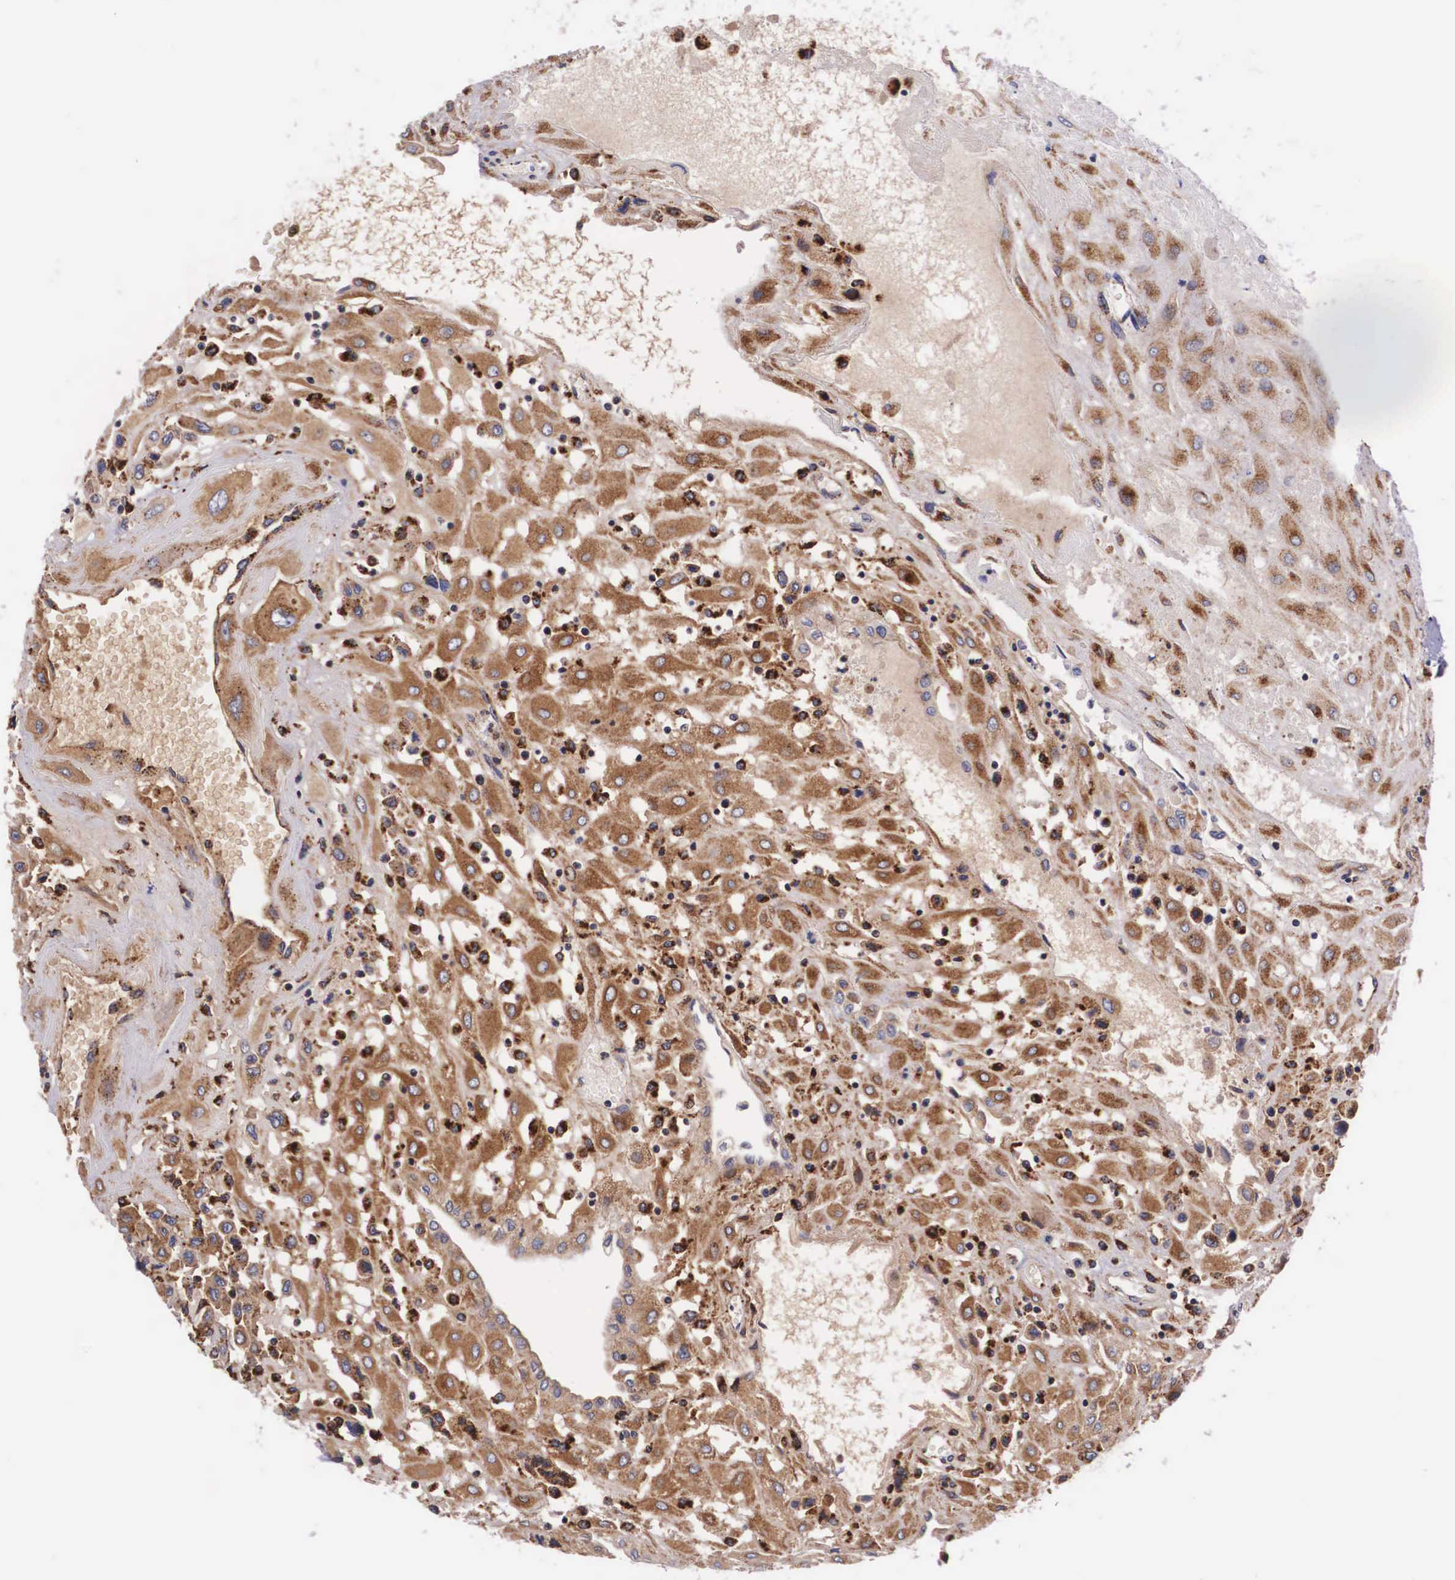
{"staining": {"intensity": "moderate", "quantity": ">75%", "location": "cytoplasmic/membranous"}, "tissue": "placenta", "cell_type": "Decidual cells", "image_type": "normal", "snomed": [{"axis": "morphology", "description": "Normal tissue, NOS"}, {"axis": "topography", "description": "Placenta"}], "caption": "High-magnification brightfield microscopy of unremarkable placenta stained with DAB (brown) and counterstained with hematoxylin (blue). decidual cells exhibit moderate cytoplasmic/membranous expression is identified in about>75% of cells.", "gene": "NAGA", "patient": {"sex": "female", "age": 31}}